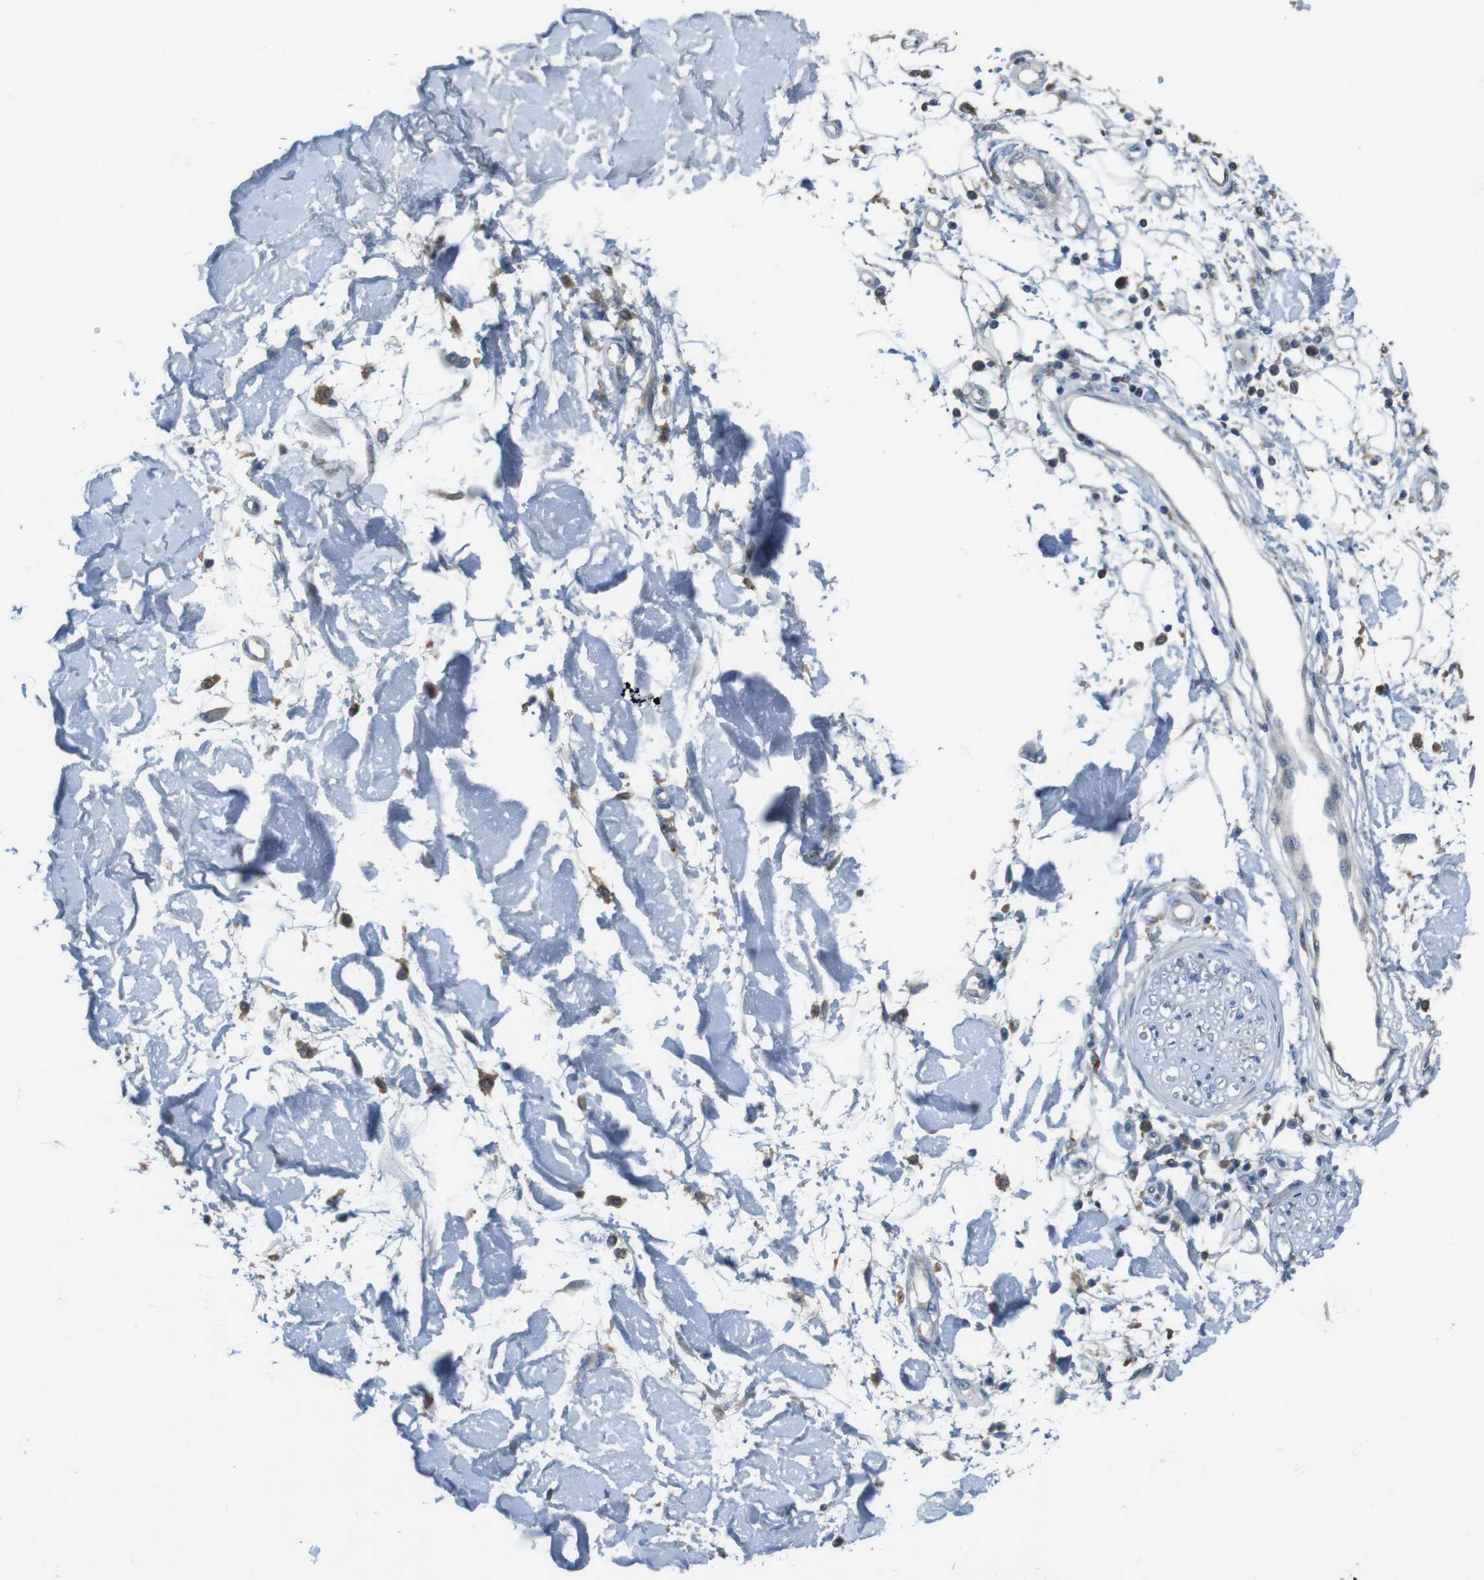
{"staining": {"intensity": "negative", "quantity": "none", "location": "none"}, "tissue": "adipose tissue", "cell_type": "Adipocytes", "image_type": "normal", "snomed": [{"axis": "morphology", "description": "Squamous cell carcinoma, NOS"}, {"axis": "topography", "description": "Skin"}], "caption": "A high-resolution photomicrograph shows IHC staining of unremarkable adipose tissue, which reveals no significant expression in adipocytes. (Stains: DAB (3,3'-diaminobenzidine) IHC with hematoxylin counter stain, Microscopy: brightfield microscopy at high magnification).", "gene": "MOGAT3", "patient": {"sex": "male", "age": 83}}